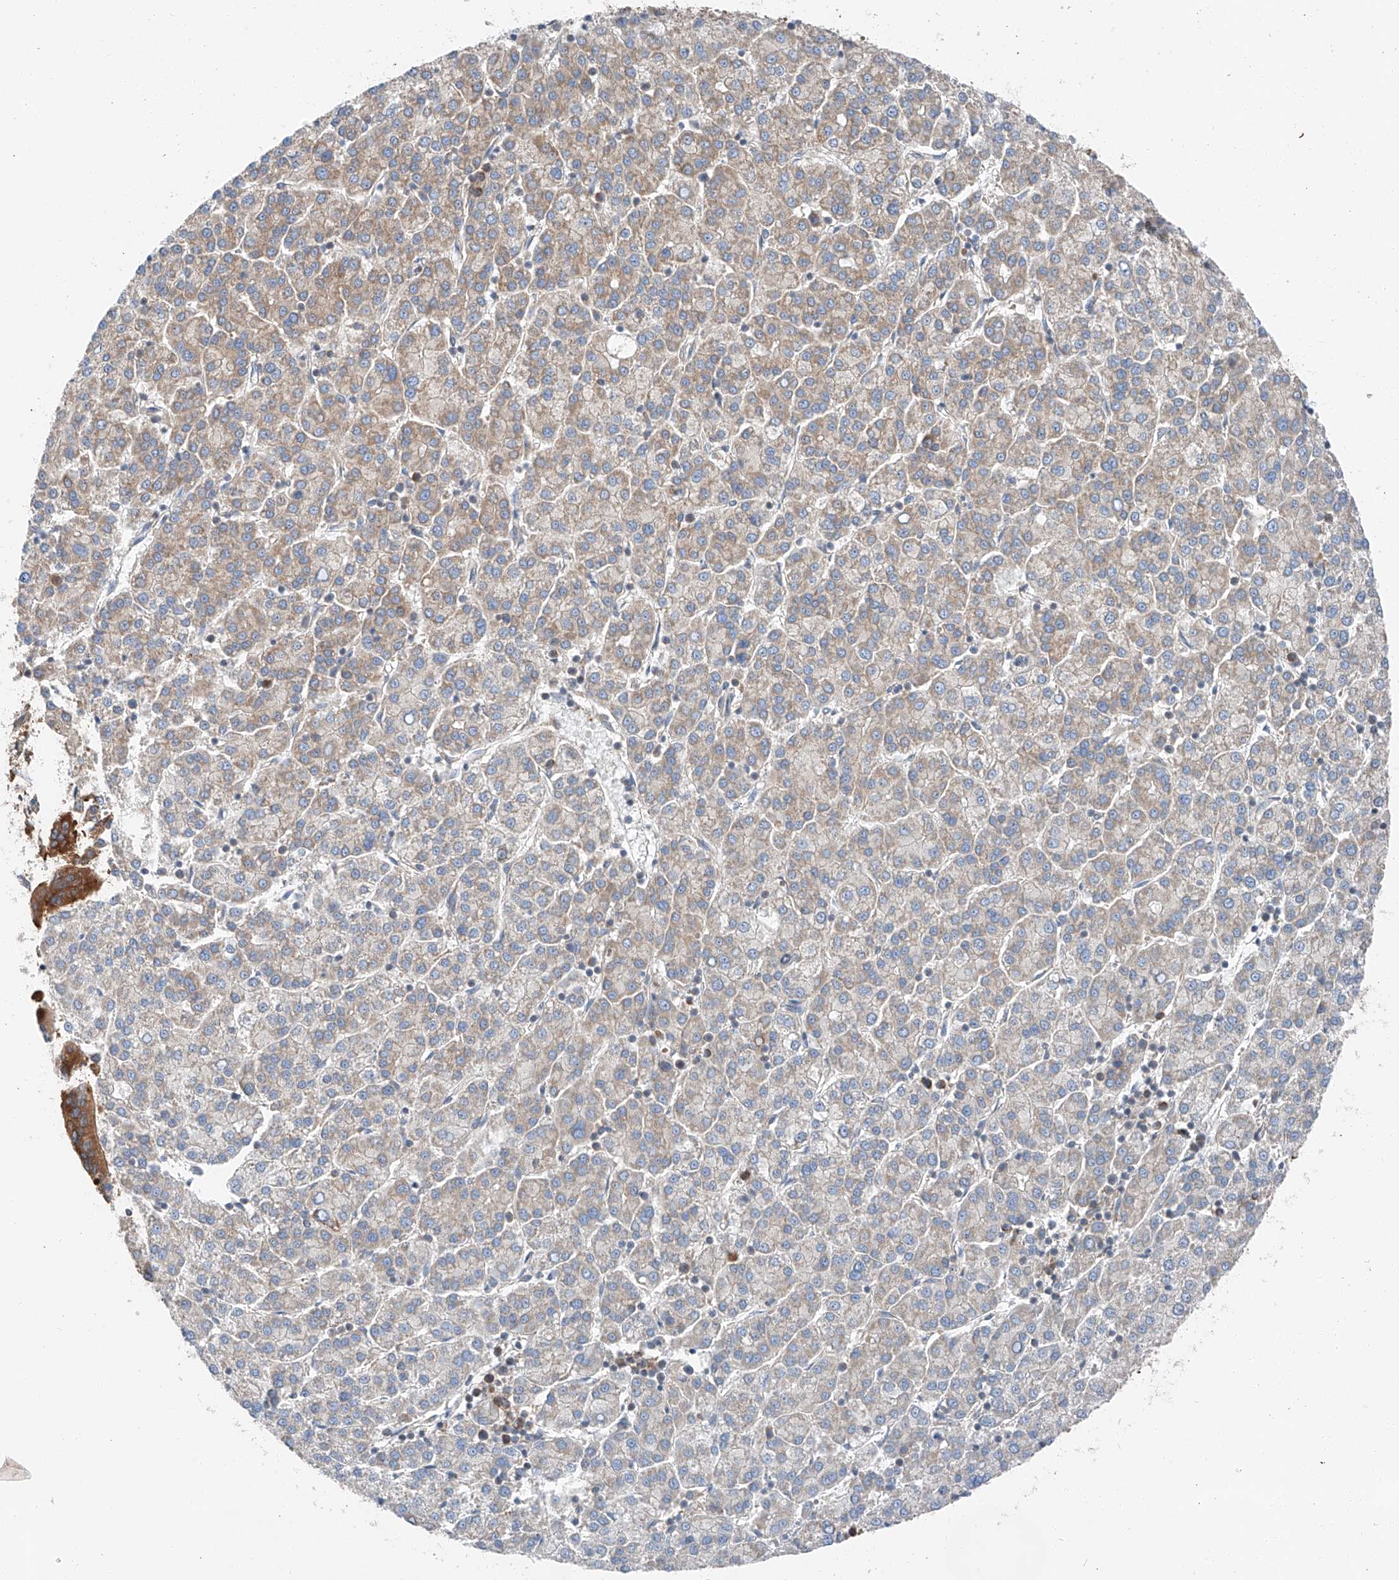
{"staining": {"intensity": "weak", "quantity": "25%-75%", "location": "cytoplasmic/membranous"}, "tissue": "liver cancer", "cell_type": "Tumor cells", "image_type": "cancer", "snomed": [{"axis": "morphology", "description": "Carcinoma, Hepatocellular, NOS"}, {"axis": "topography", "description": "Liver"}], "caption": "Liver cancer stained with a brown dye displays weak cytoplasmic/membranous positive staining in approximately 25%-75% of tumor cells.", "gene": "ZC3H15", "patient": {"sex": "female", "age": 58}}